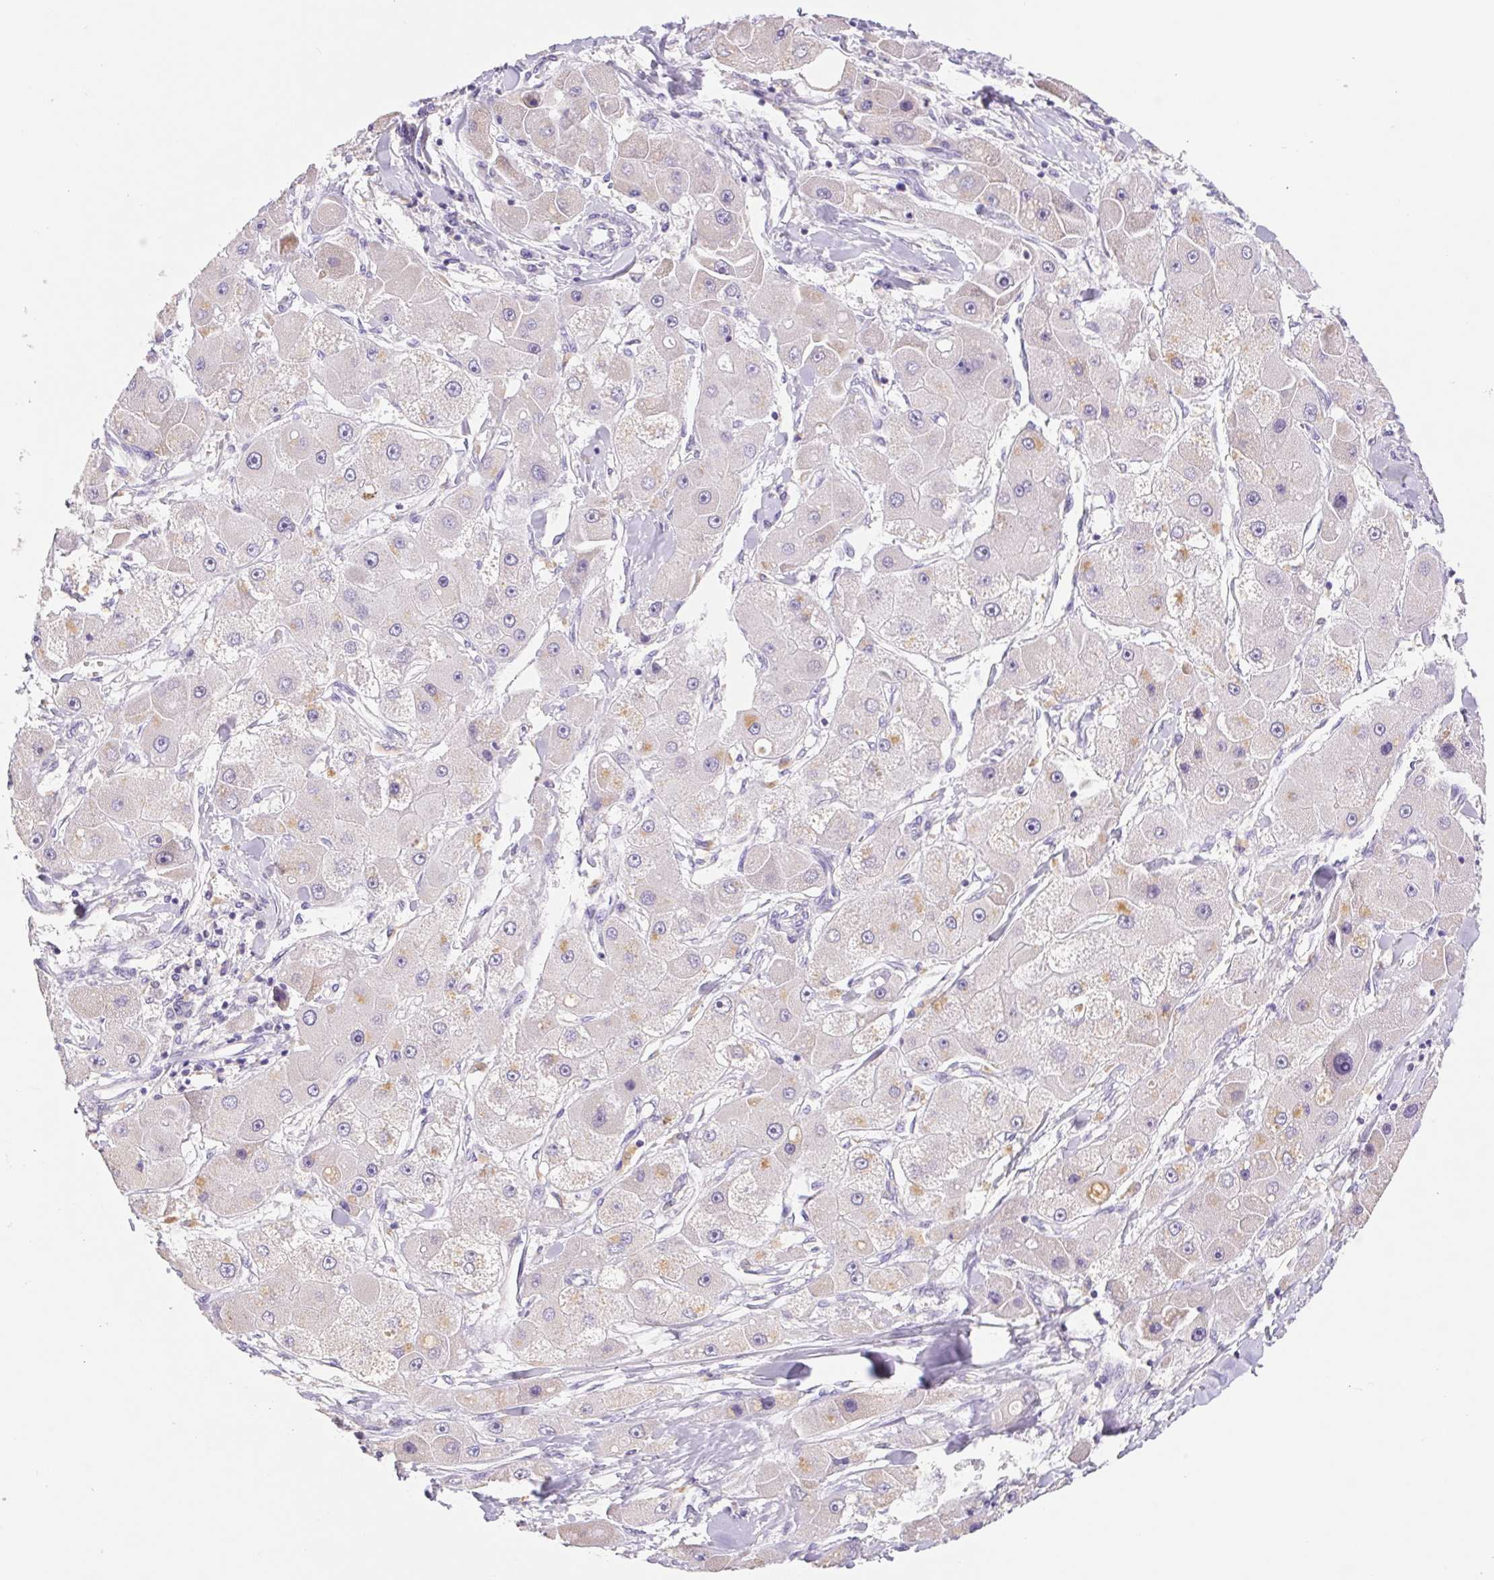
{"staining": {"intensity": "weak", "quantity": "<25%", "location": "cytoplasmic/membranous"}, "tissue": "liver cancer", "cell_type": "Tumor cells", "image_type": "cancer", "snomed": [{"axis": "morphology", "description": "Carcinoma, Hepatocellular, NOS"}, {"axis": "topography", "description": "Liver"}], "caption": "Immunohistochemical staining of liver cancer exhibits no significant positivity in tumor cells.", "gene": "FKBP6", "patient": {"sex": "male", "age": 24}}